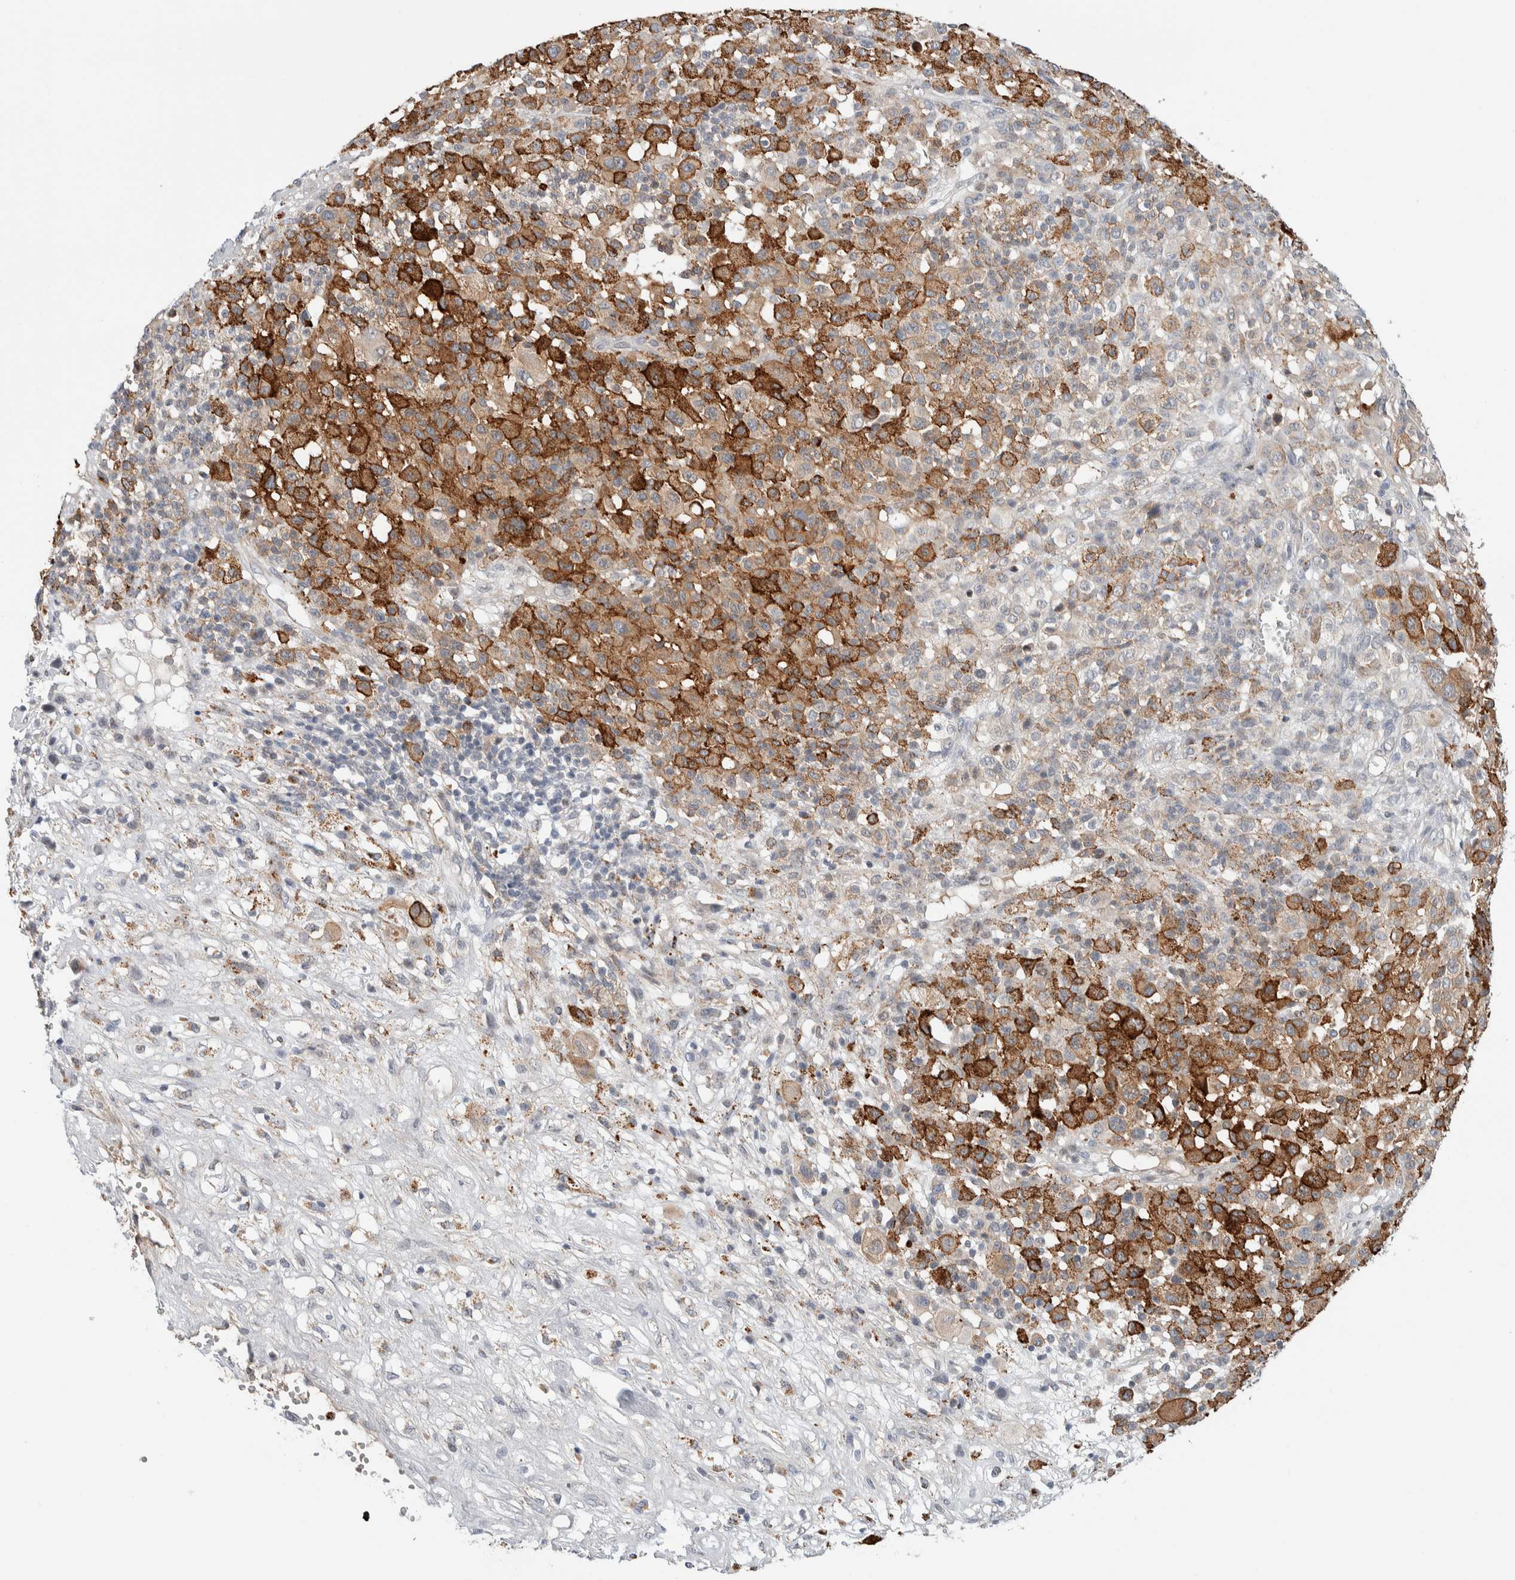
{"staining": {"intensity": "weak", "quantity": ">75%", "location": "cytoplasmic/membranous"}, "tissue": "melanoma", "cell_type": "Tumor cells", "image_type": "cancer", "snomed": [{"axis": "morphology", "description": "Malignant melanoma, Metastatic site"}, {"axis": "topography", "description": "Skin"}], "caption": "Malignant melanoma (metastatic site) stained with a brown dye displays weak cytoplasmic/membranous positive expression in about >75% of tumor cells.", "gene": "NCR3LG1", "patient": {"sex": "female", "age": 74}}